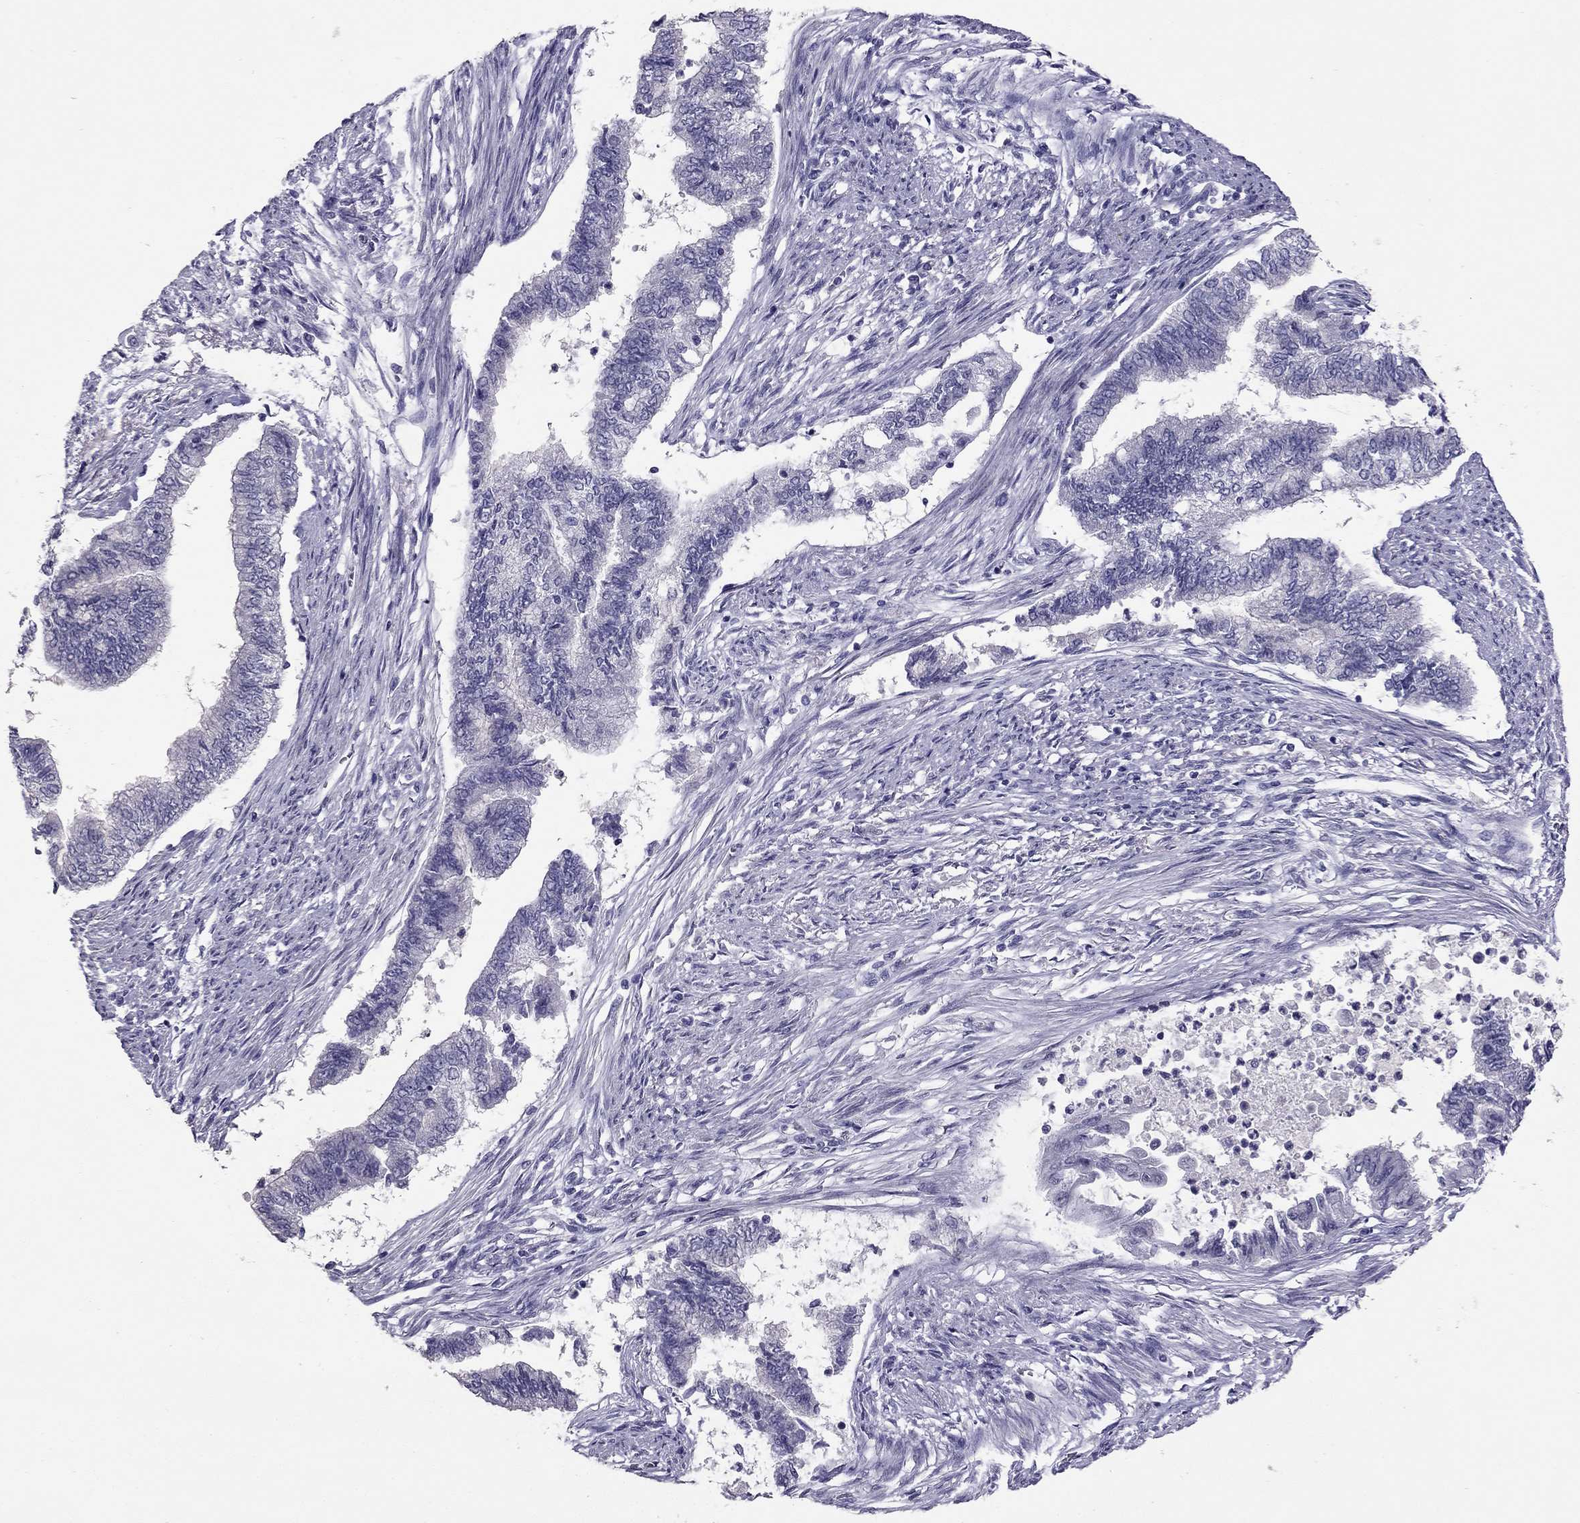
{"staining": {"intensity": "negative", "quantity": "none", "location": "none"}, "tissue": "endometrial cancer", "cell_type": "Tumor cells", "image_type": "cancer", "snomed": [{"axis": "morphology", "description": "Adenocarcinoma, NOS"}, {"axis": "topography", "description": "Endometrium"}], "caption": "Immunohistochemical staining of endometrial cancer (adenocarcinoma) displays no significant staining in tumor cells. The staining was performed using DAB (3,3'-diaminobenzidine) to visualize the protein expression in brown, while the nuclei were stained in blue with hematoxylin (Magnification: 20x).", "gene": "RHO", "patient": {"sex": "female", "age": 65}}